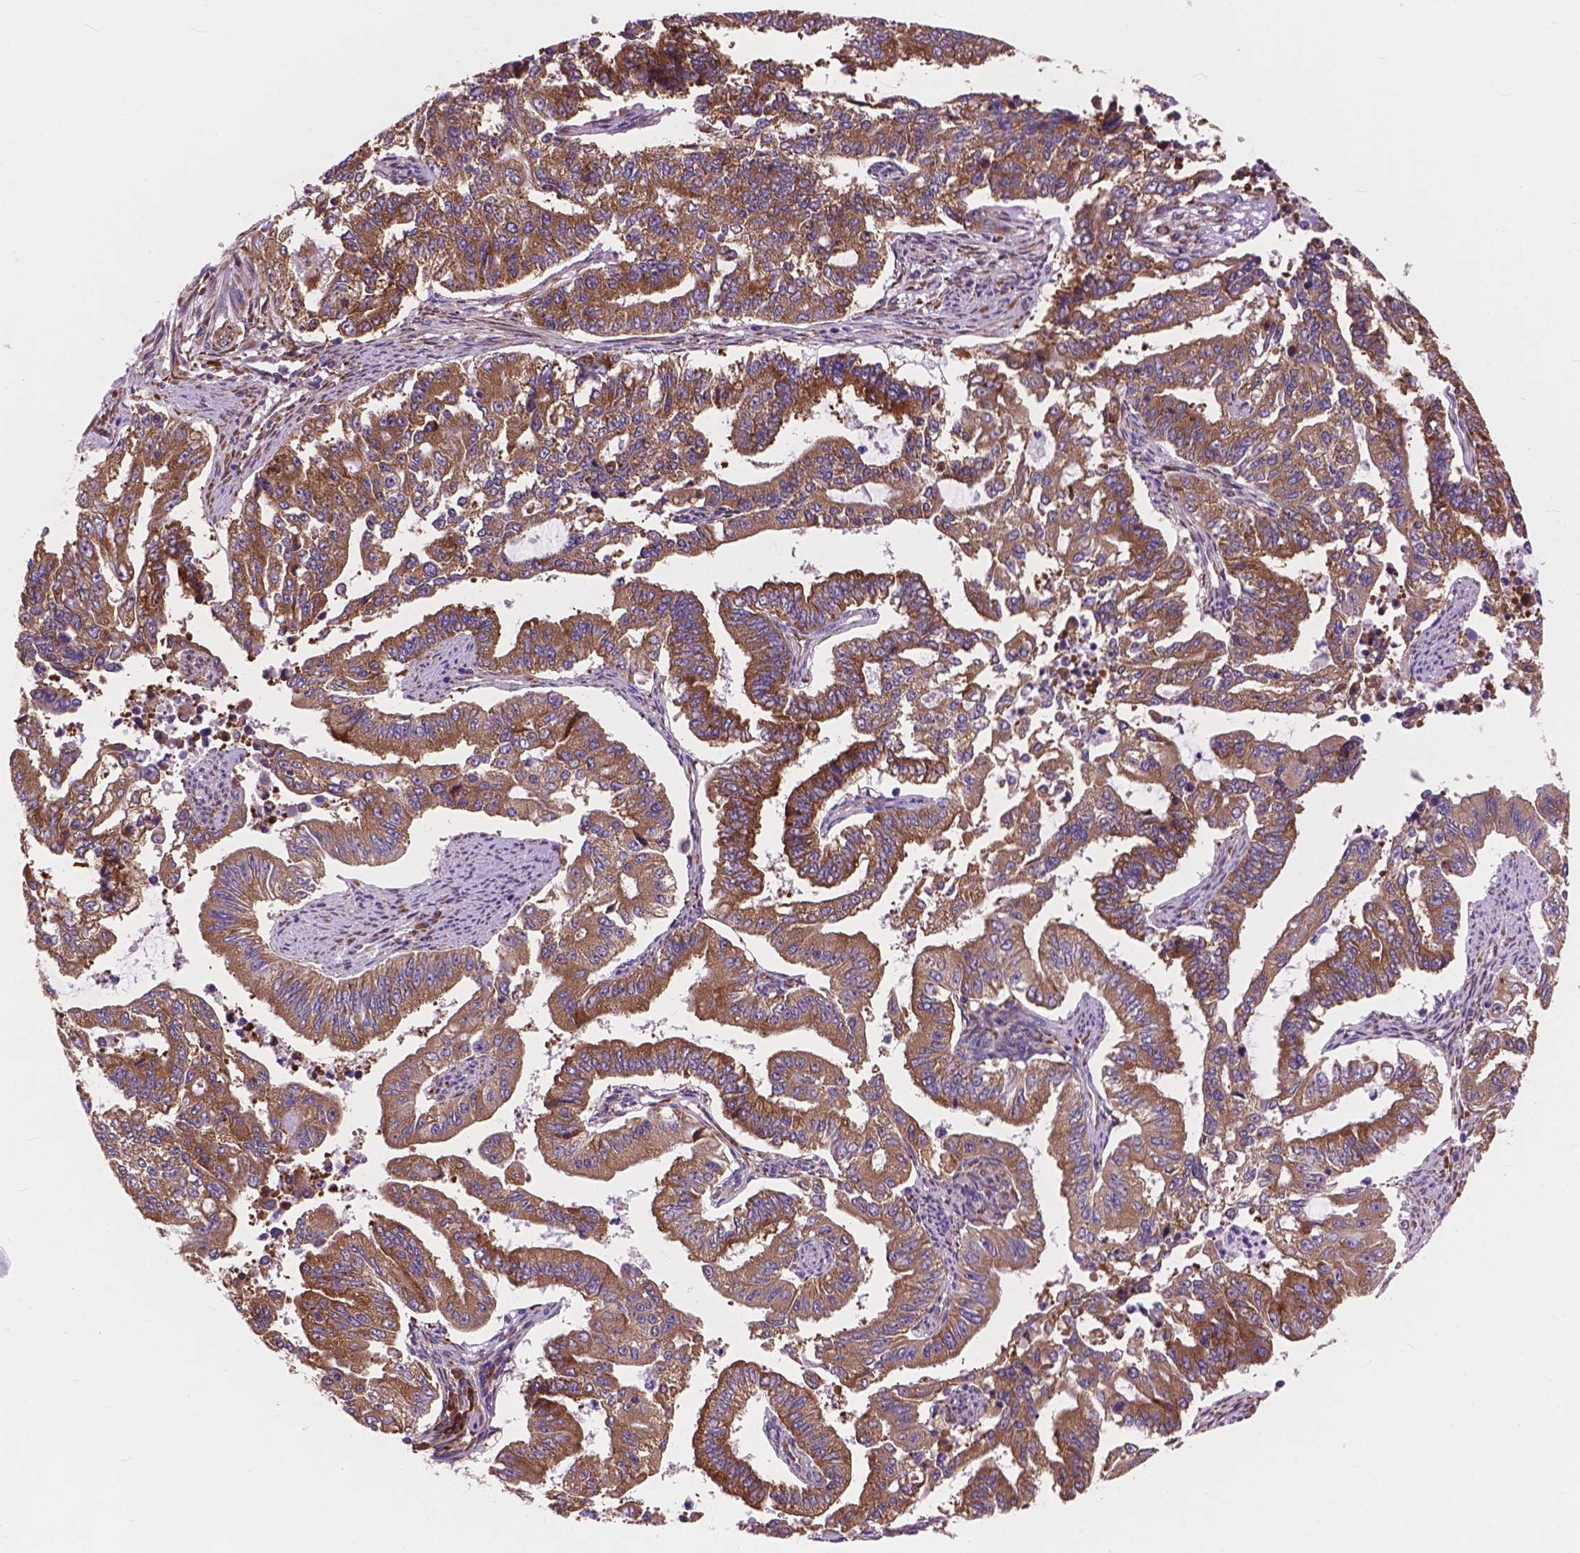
{"staining": {"intensity": "moderate", "quantity": ">75%", "location": "cytoplasmic/membranous"}, "tissue": "endometrial cancer", "cell_type": "Tumor cells", "image_type": "cancer", "snomed": [{"axis": "morphology", "description": "Adenocarcinoma, NOS"}, {"axis": "topography", "description": "Uterus"}], "caption": "There is medium levels of moderate cytoplasmic/membranous staining in tumor cells of adenocarcinoma (endometrial), as demonstrated by immunohistochemical staining (brown color).", "gene": "RPL37A", "patient": {"sex": "female", "age": 59}}